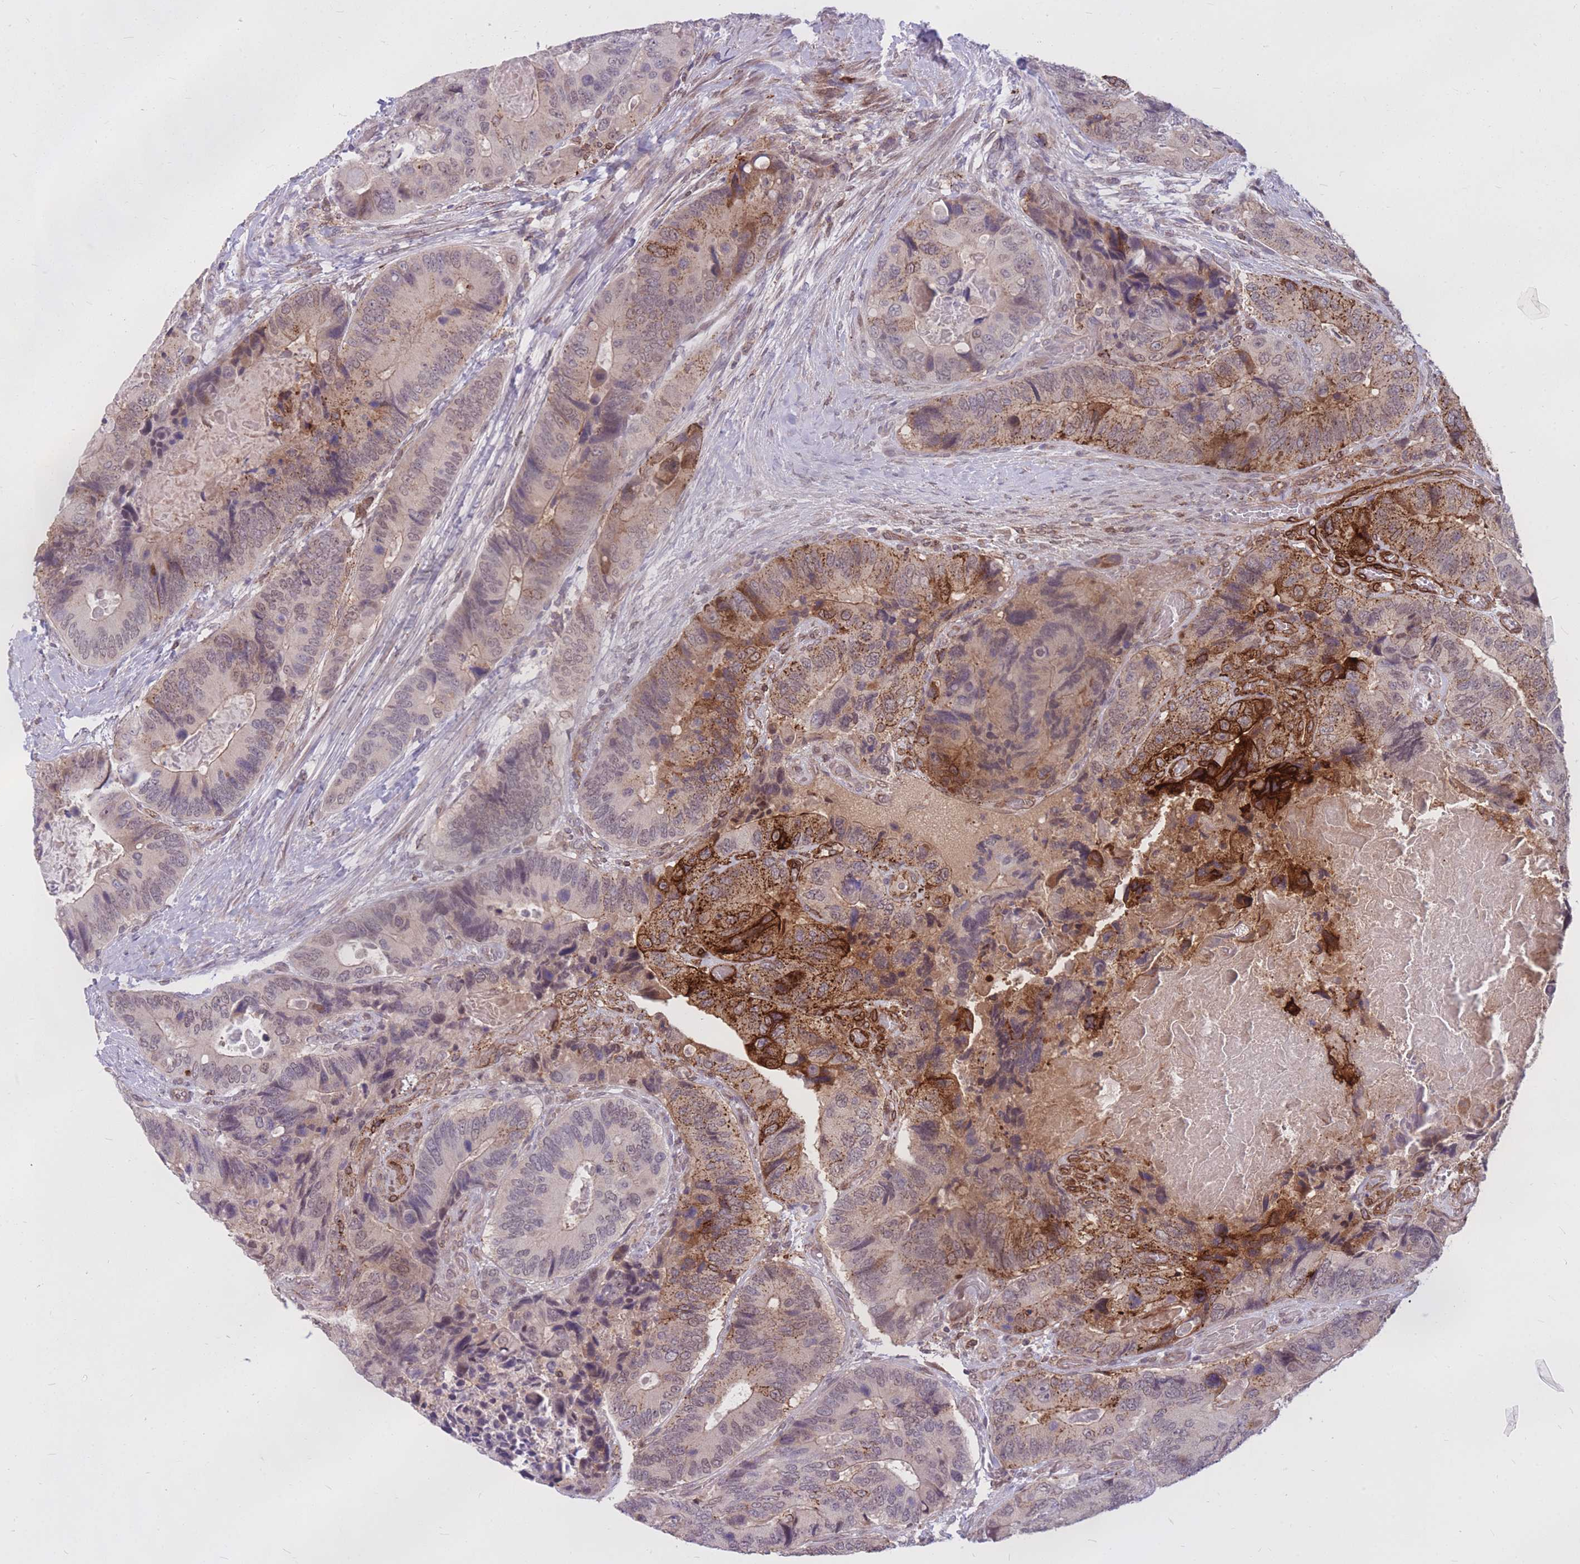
{"staining": {"intensity": "strong", "quantity": "<25%", "location": "cytoplasmic/membranous"}, "tissue": "colorectal cancer", "cell_type": "Tumor cells", "image_type": "cancer", "snomed": [{"axis": "morphology", "description": "Adenocarcinoma, NOS"}, {"axis": "topography", "description": "Colon"}], "caption": "About <25% of tumor cells in colorectal cancer (adenocarcinoma) exhibit strong cytoplasmic/membranous protein positivity as visualized by brown immunohistochemical staining.", "gene": "TCF20", "patient": {"sex": "male", "age": 84}}